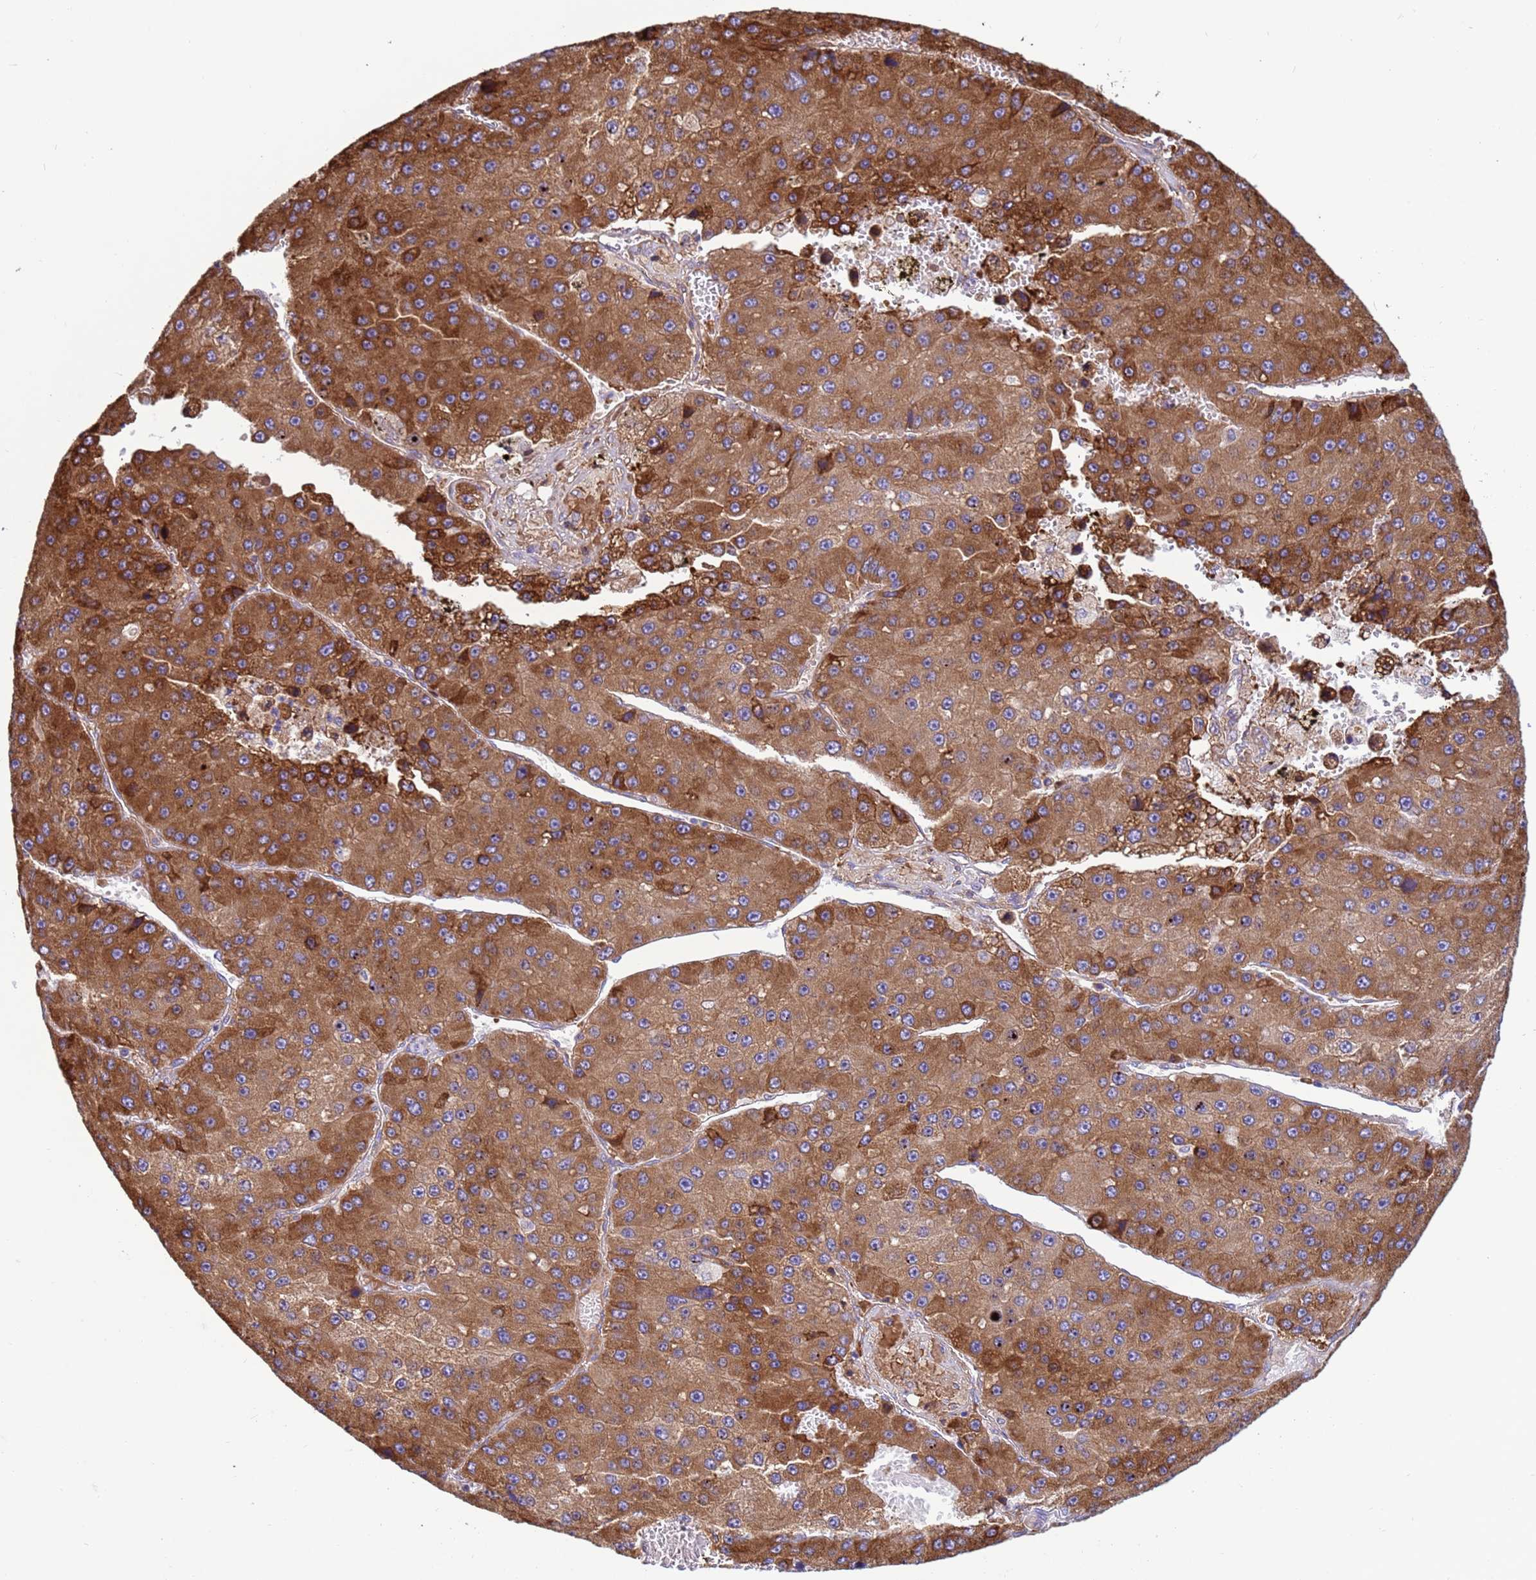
{"staining": {"intensity": "moderate", "quantity": ">75%", "location": "cytoplasmic/membranous"}, "tissue": "liver cancer", "cell_type": "Tumor cells", "image_type": "cancer", "snomed": [{"axis": "morphology", "description": "Carcinoma, Hepatocellular, NOS"}, {"axis": "topography", "description": "Liver"}], "caption": "IHC of liver cancer exhibits medium levels of moderate cytoplasmic/membranous positivity in about >75% of tumor cells.", "gene": "THAP5", "patient": {"sex": "female", "age": 73}}